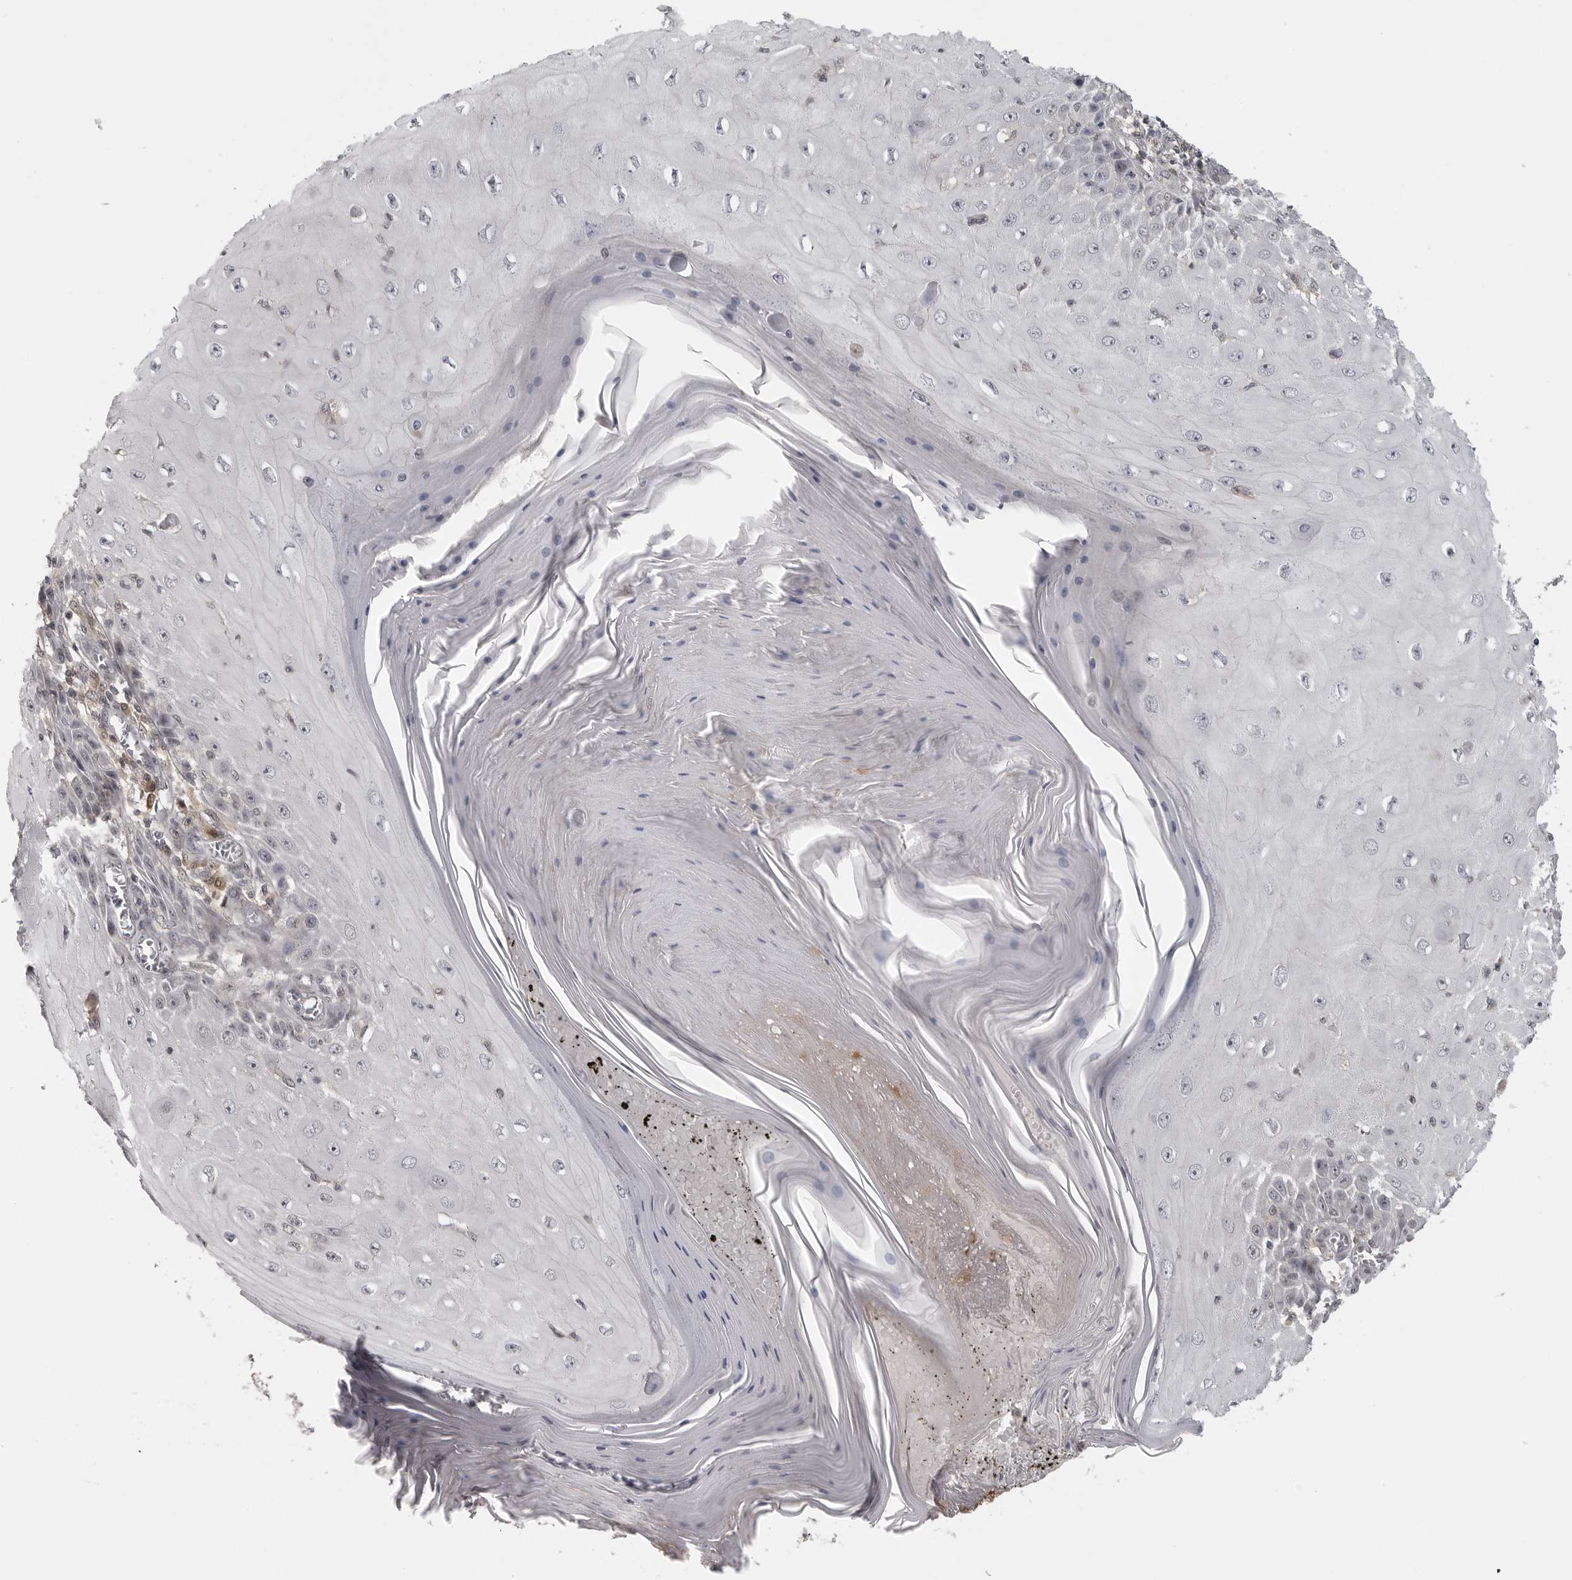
{"staining": {"intensity": "negative", "quantity": "none", "location": "none"}, "tissue": "skin cancer", "cell_type": "Tumor cells", "image_type": "cancer", "snomed": [{"axis": "morphology", "description": "Squamous cell carcinoma, NOS"}, {"axis": "topography", "description": "Skin"}], "caption": "Immunohistochemical staining of human skin squamous cell carcinoma shows no significant staining in tumor cells. (DAB IHC, high magnification).", "gene": "UROD", "patient": {"sex": "female", "age": 73}}